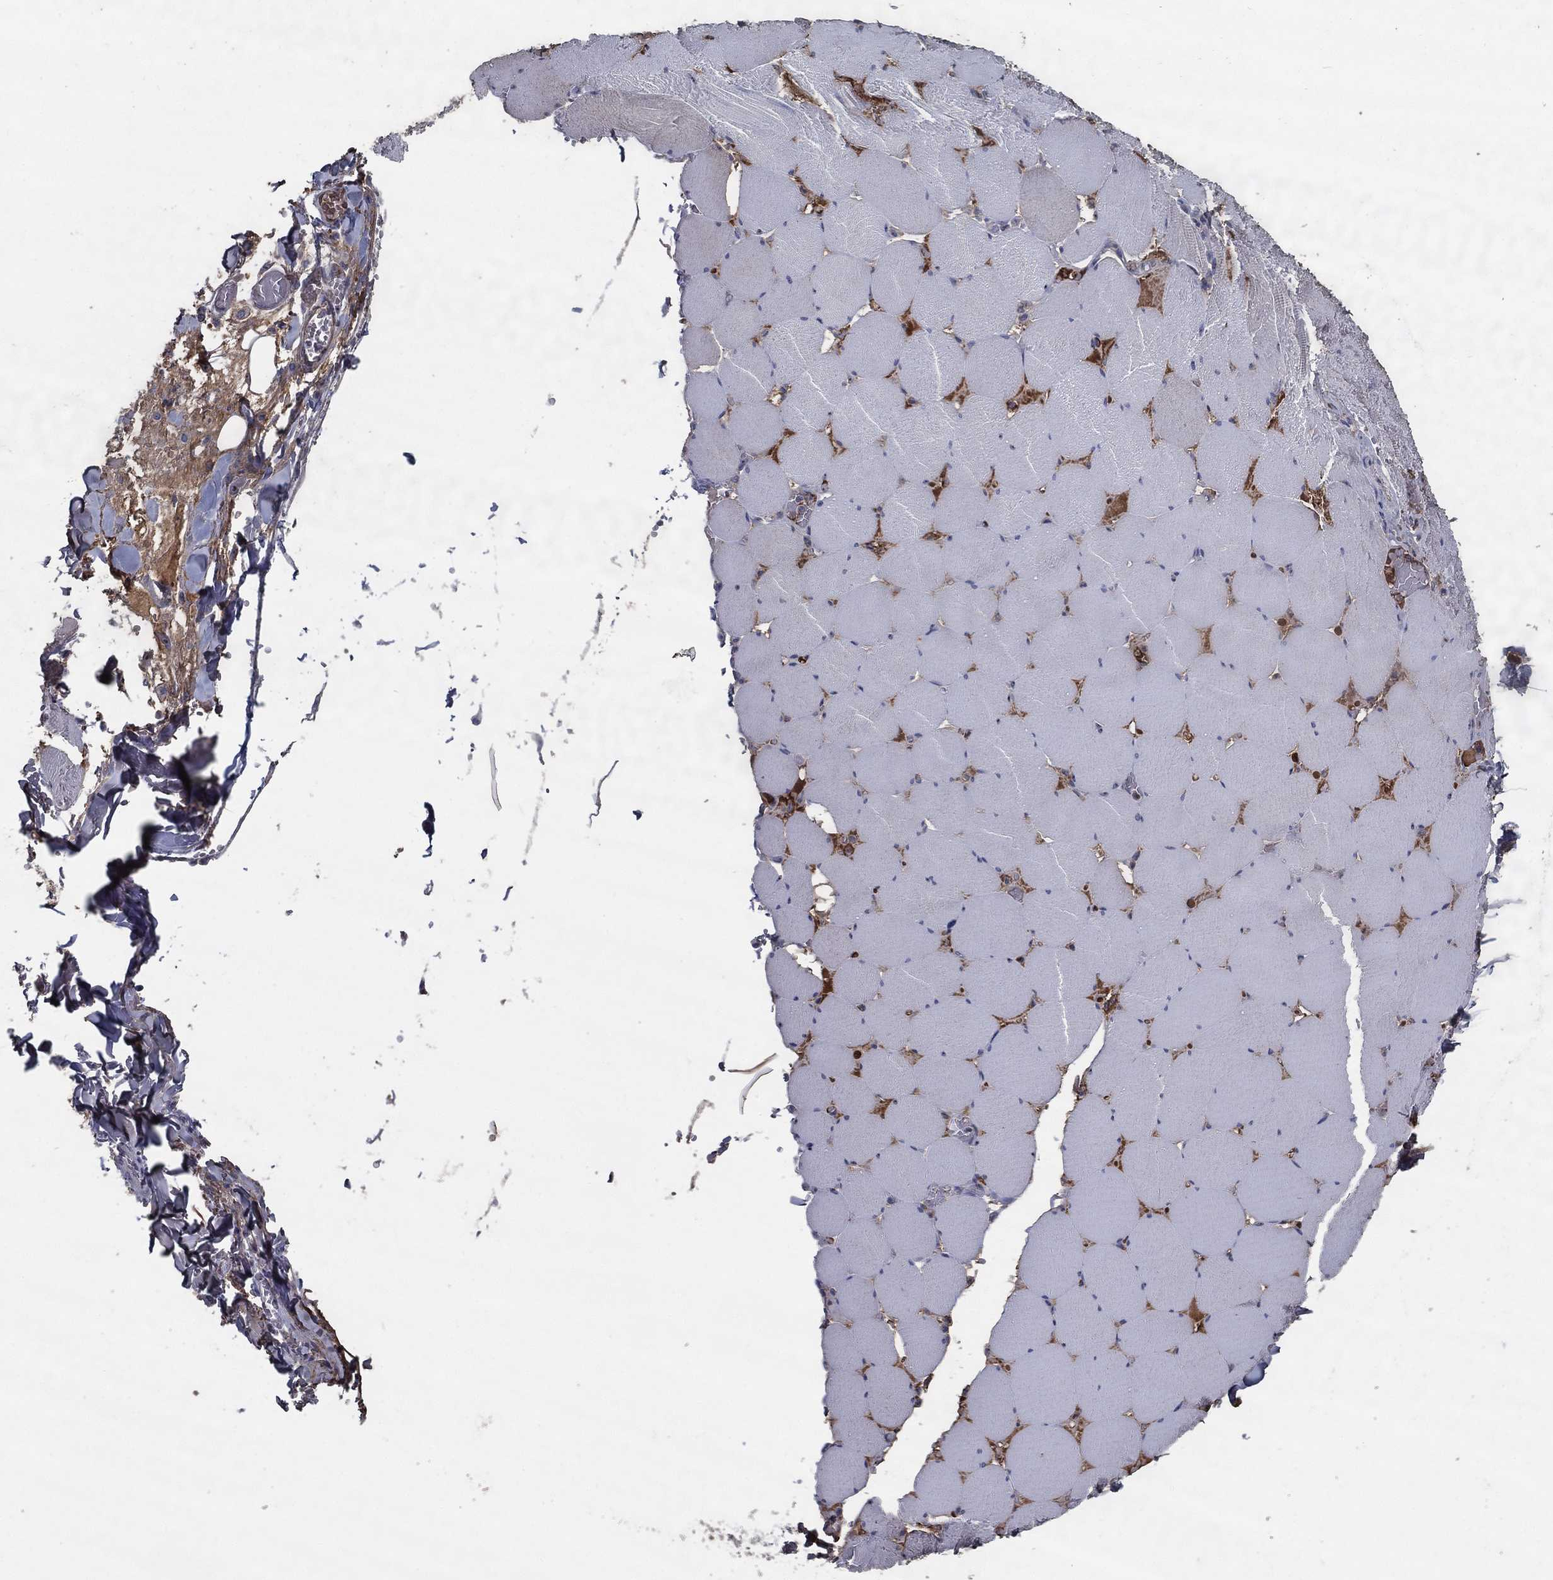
{"staining": {"intensity": "negative", "quantity": "none", "location": "none"}, "tissue": "skeletal muscle", "cell_type": "Myocytes", "image_type": "normal", "snomed": [{"axis": "morphology", "description": "Normal tissue, NOS"}, {"axis": "morphology", "description": "Malignant melanoma, Metastatic site"}, {"axis": "topography", "description": "Skeletal muscle"}], "caption": "High power microscopy image of an IHC histopathology image of benign skeletal muscle, revealing no significant expression in myocytes. (DAB (3,3'-diaminobenzidine) immunohistochemistry (IHC) with hematoxylin counter stain).", "gene": "EFNA1", "patient": {"sex": "male", "age": 50}}